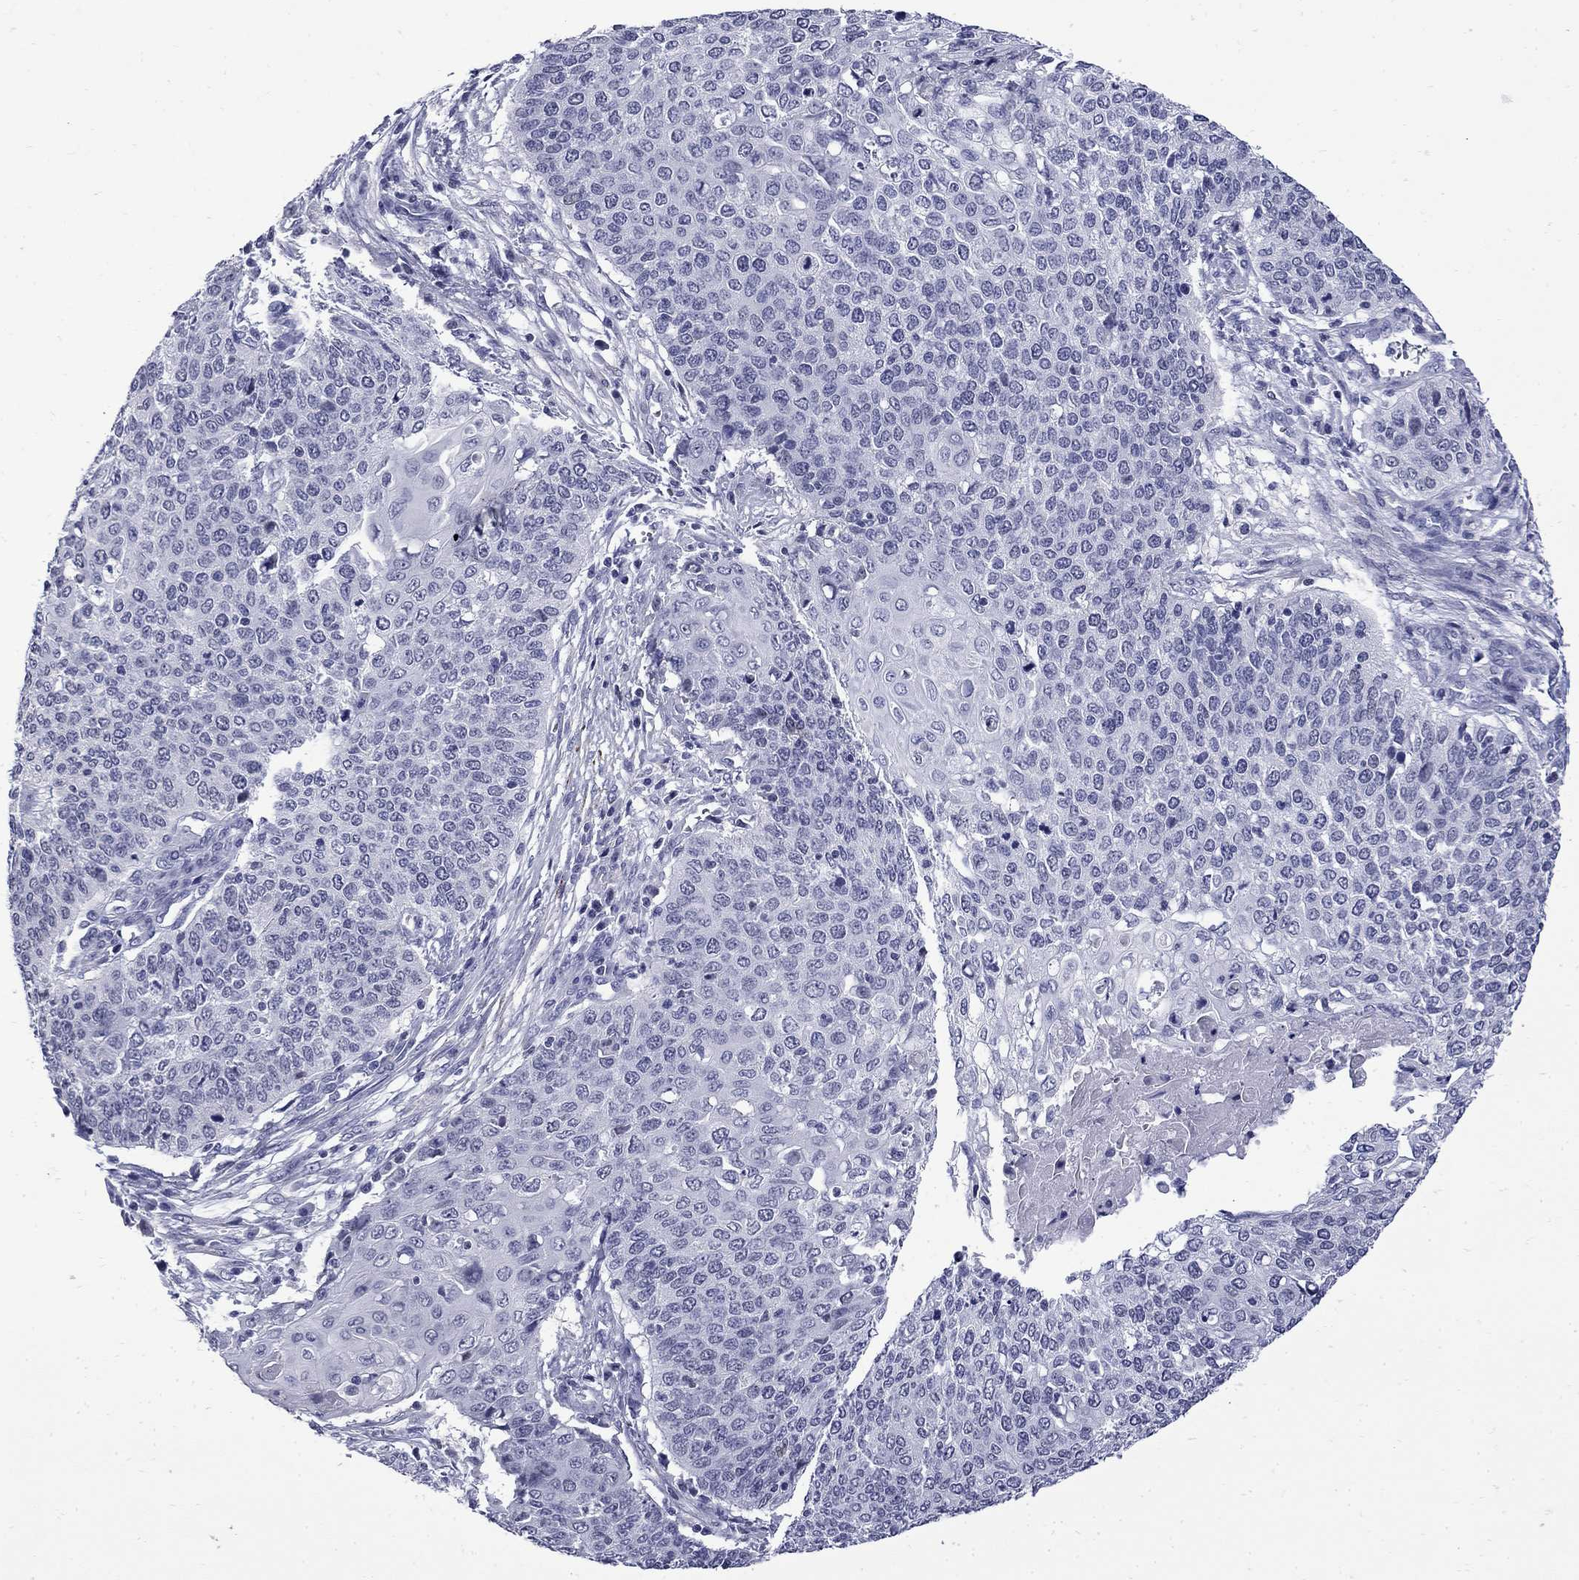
{"staining": {"intensity": "negative", "quantity": "none", "location": "none"}, "tissue": "cervical cancer", "cell_type": "Tumor cells", "image_type": "cancer", "snomed": [{"axis": "morphology", "description": "Squamous cell carcinoma, NOS"}, {"axis": "topography", "description": "Cervix"}], "caption": "Tumor cells are negative for brown protein staining in cervical cancer. Nuclei are stained in blue.", "gene": "MGARP", "patient": {"sex": "female", "age": 39}}